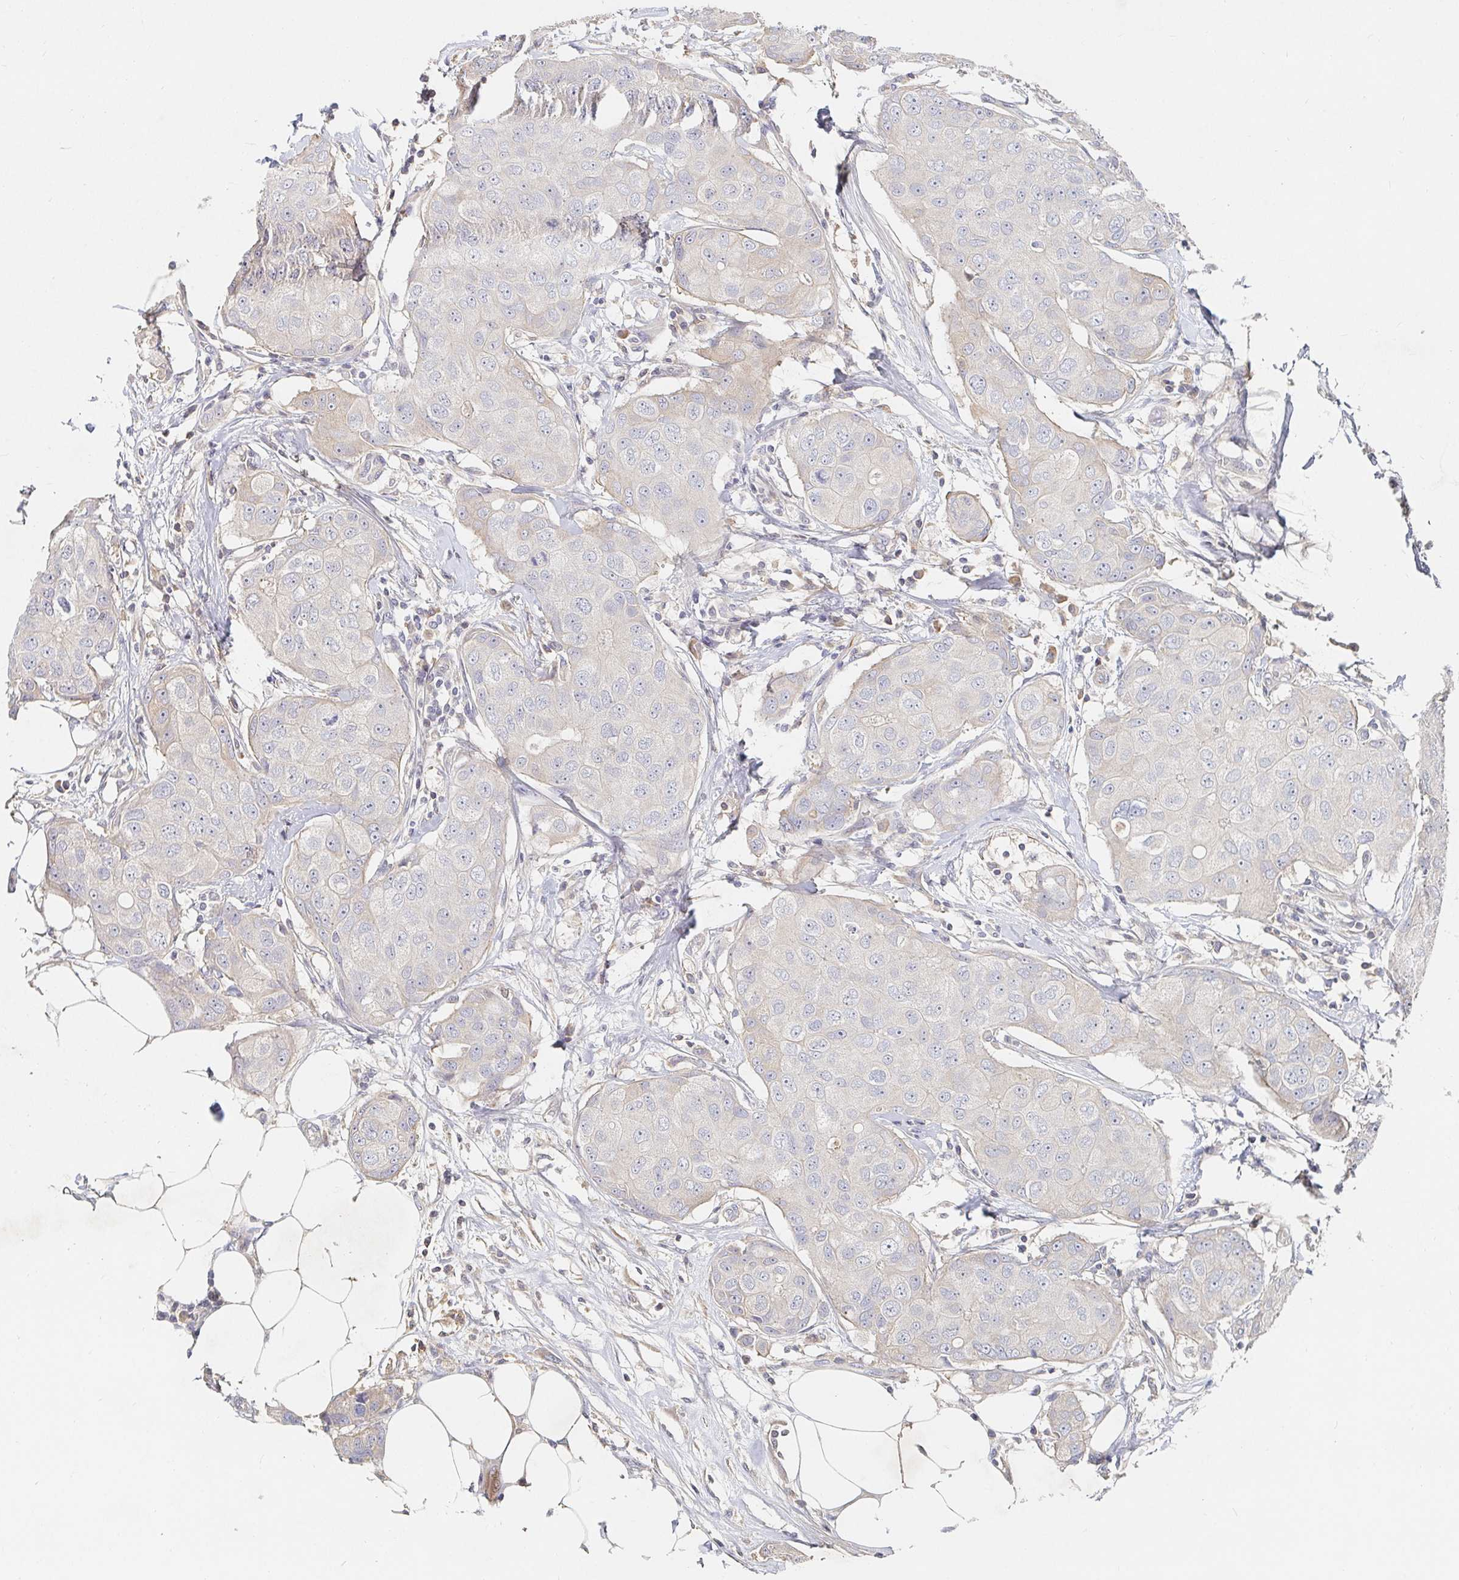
{"staining": {"intensity": "negative", "quantity": "none", "location": "none"}, "tissue": "breast cancer", "cell_type": "Tumor cells", "image_type": "cancer", "snomed": [{"axis": "morphology", "description": "Duct carcinoma"}, {"axis": "topography", "description": "Breast"}, {"axis": "topography", "description": "Lymph node"}], "caption": "There is no significant expression in tumor cells of breast cancer.", "gene": "NME9", "patient": {"sex": "female", "age": 80}}